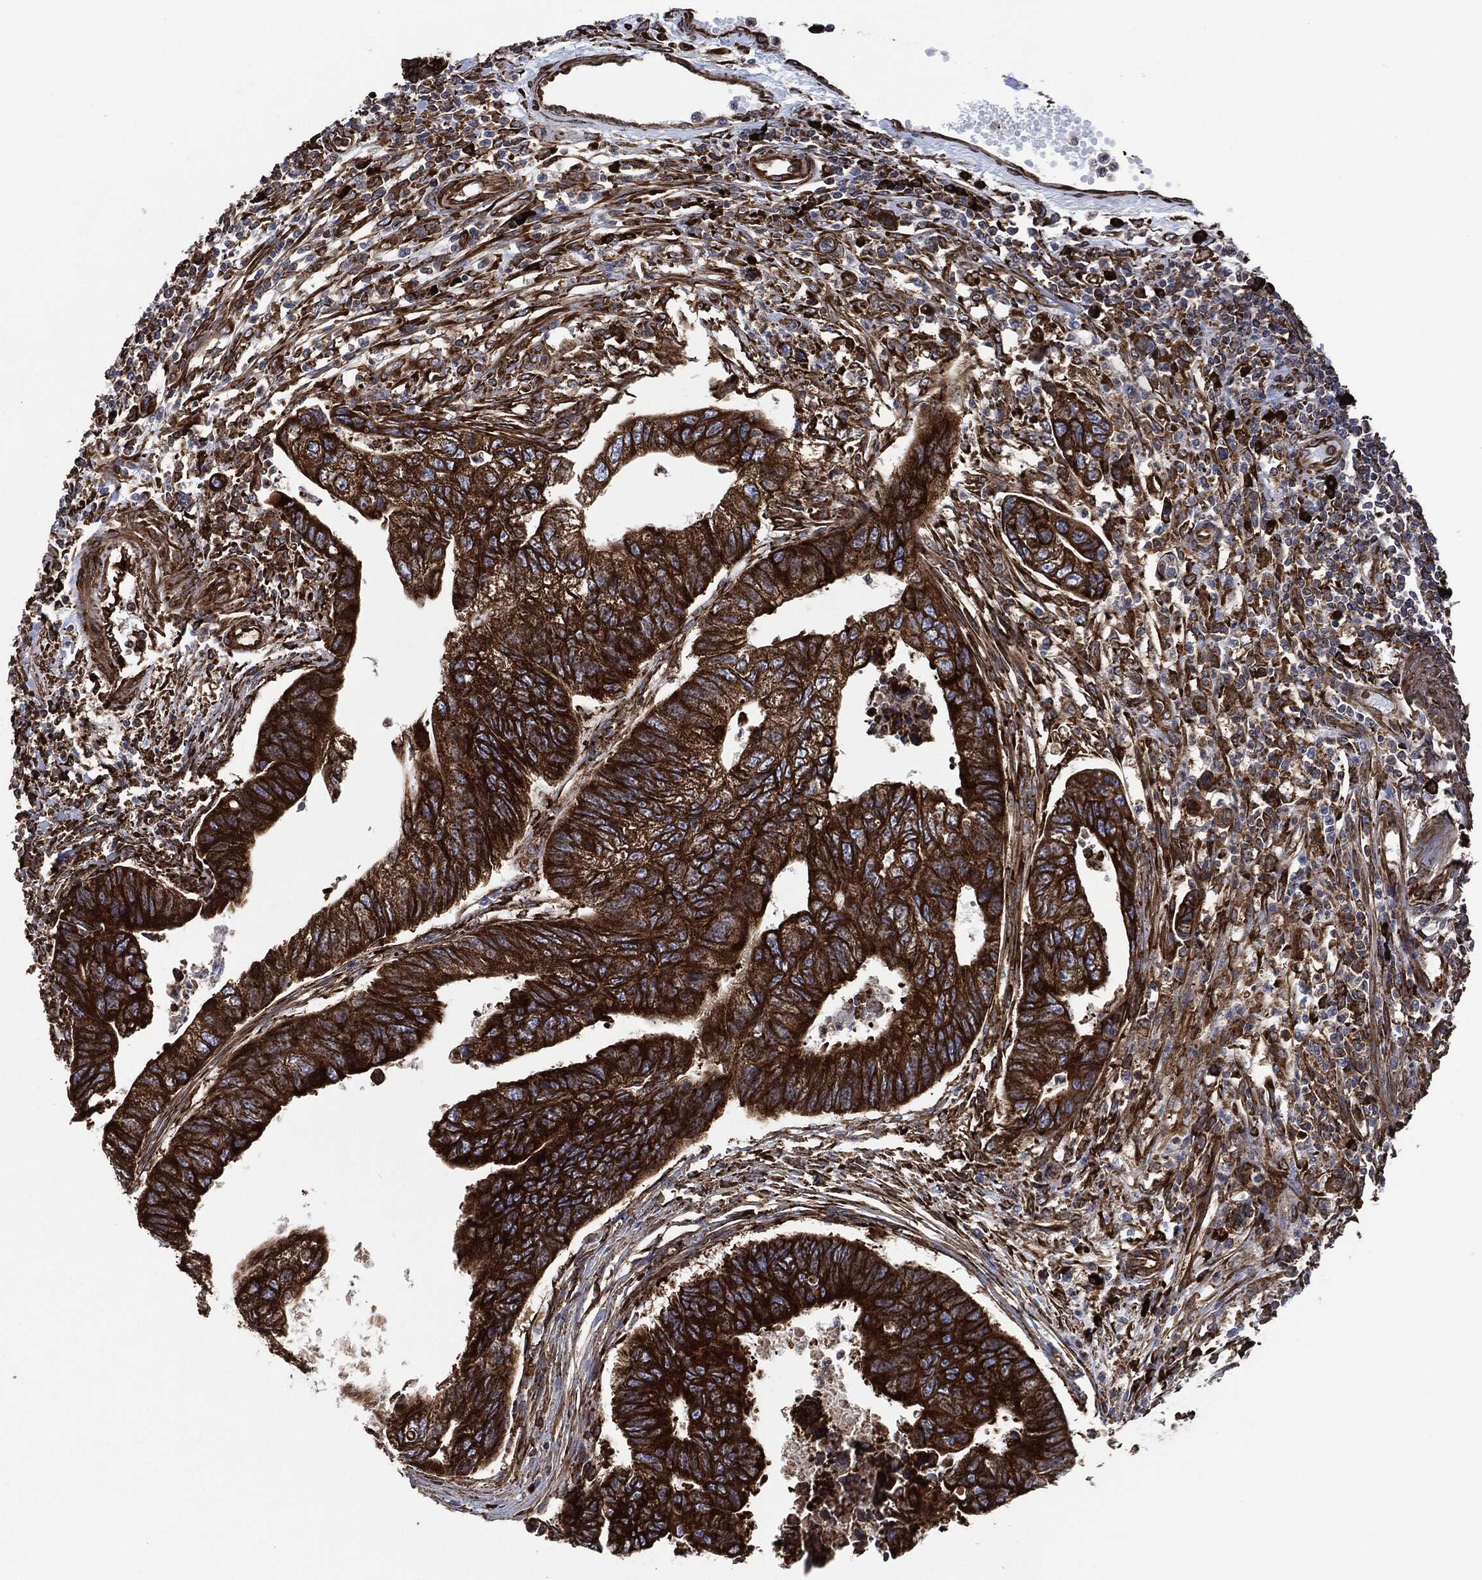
{"staining": {"intensity": "strong", "quantity": ">75%", "location": "cytoplasmic/membranous"}, "tissue": "colorectal cancer", "cell_type": "Tumor cells", "image_type": "cancer", "snomed": [{"axis": "morphology", "description": "Adenocarcinoma, NOS"}, {"axis": "topography", "description": "Colon"}], "caption": "Brown immunohistochemical staining in colorectal cancer (adenocarcinoma) exhibits strong cytoplasmic/membranous staining in about >75% of tumor cells.", "gene": "AMFR", "patient": {"sex": "female", "age": 65}}